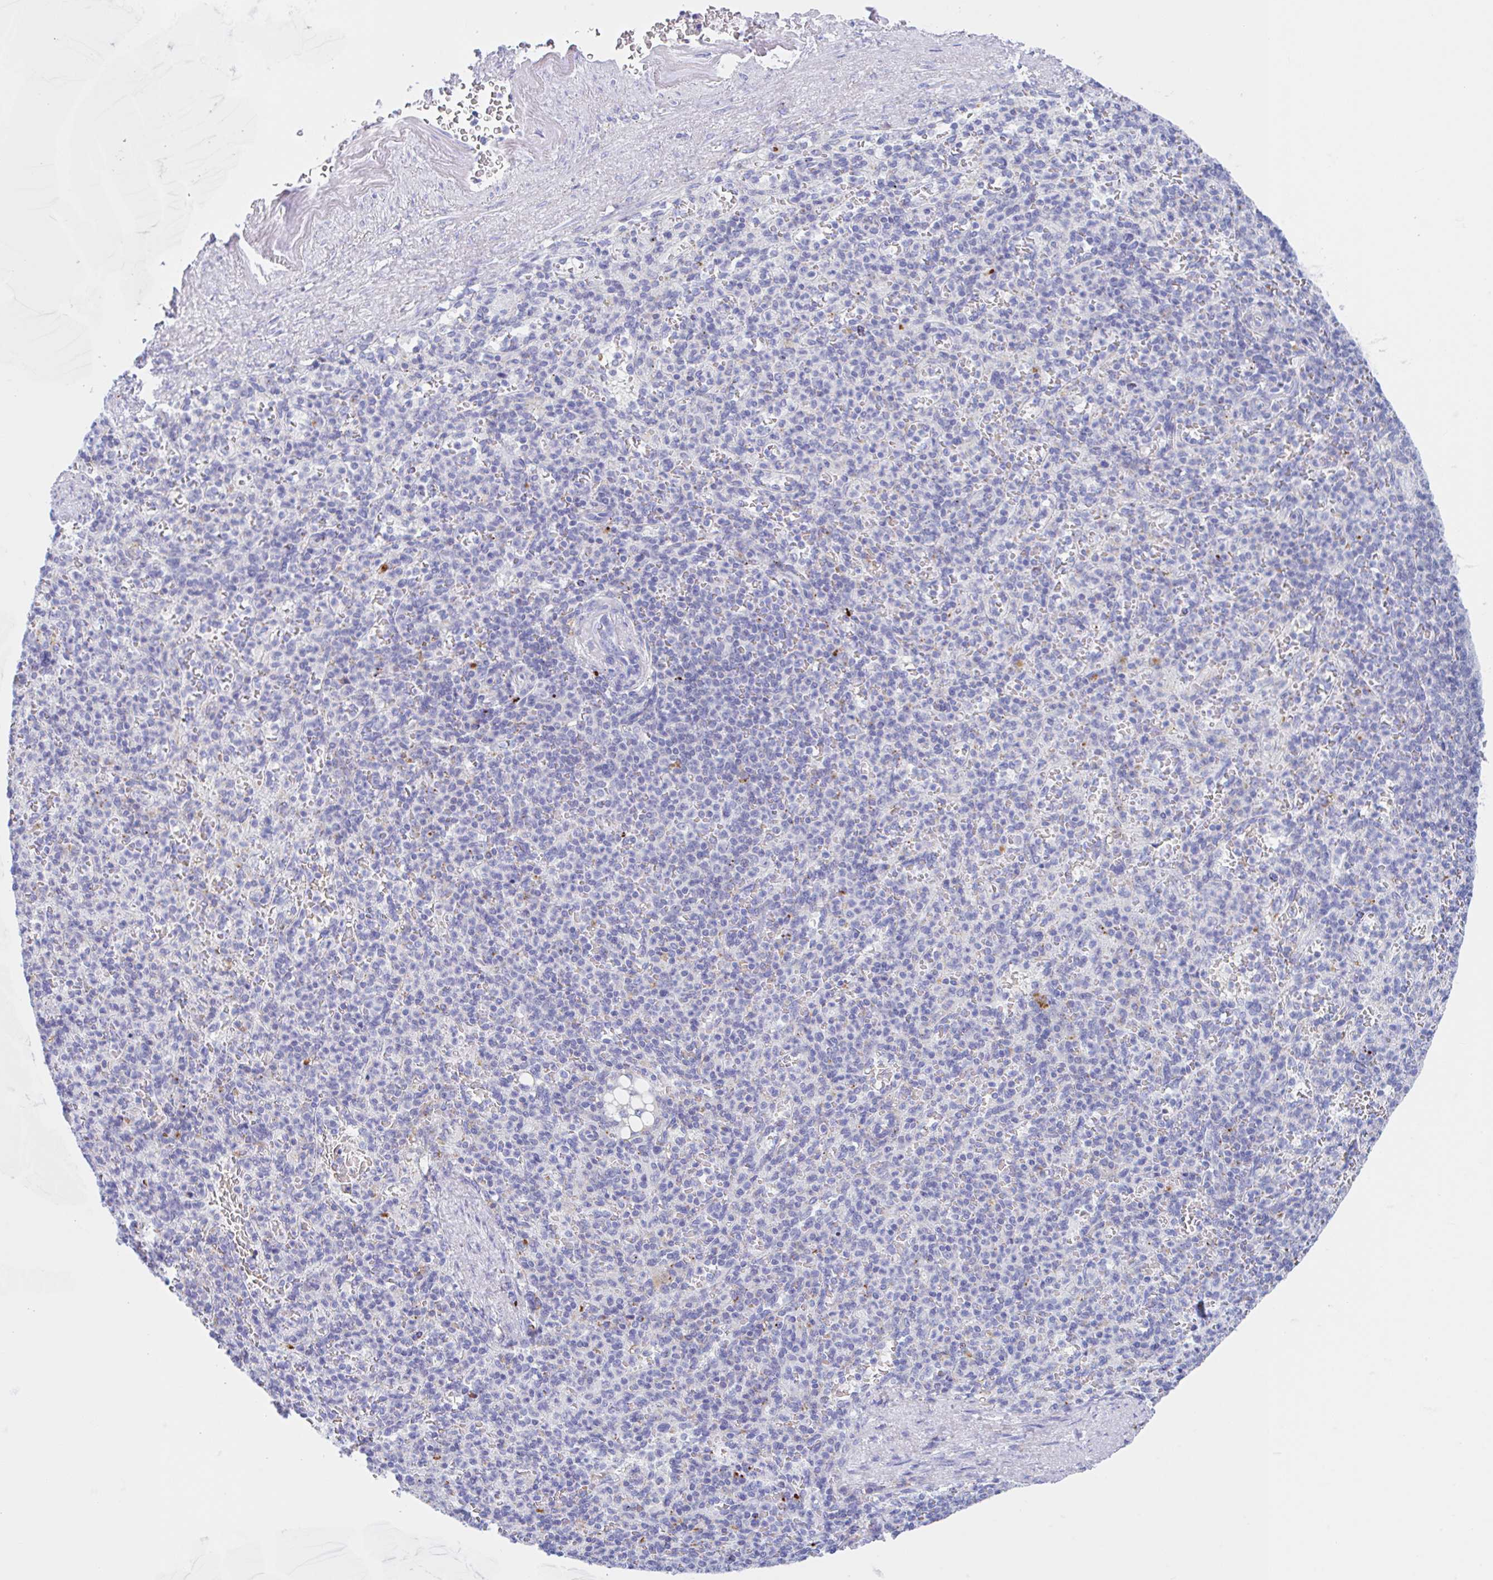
{"staining": {"intensity": "negative", "quantity": "none", "location": "none"}, "tissue": "spleen", "cell_type": "Cells in red pulp", "image_type": "normal", "snomed": [{"axis": "morphology", "description": "Normal tissue, NOS"}, {"axis": "topography", "description": "Spleen"}], "caption": "IHC histopathology image of benign spleen stained for a protein (brown), which displays no staining in cells in red pulp.", "gene": "ANKRD9", "patient": {"sex": "female", "age": 74}}